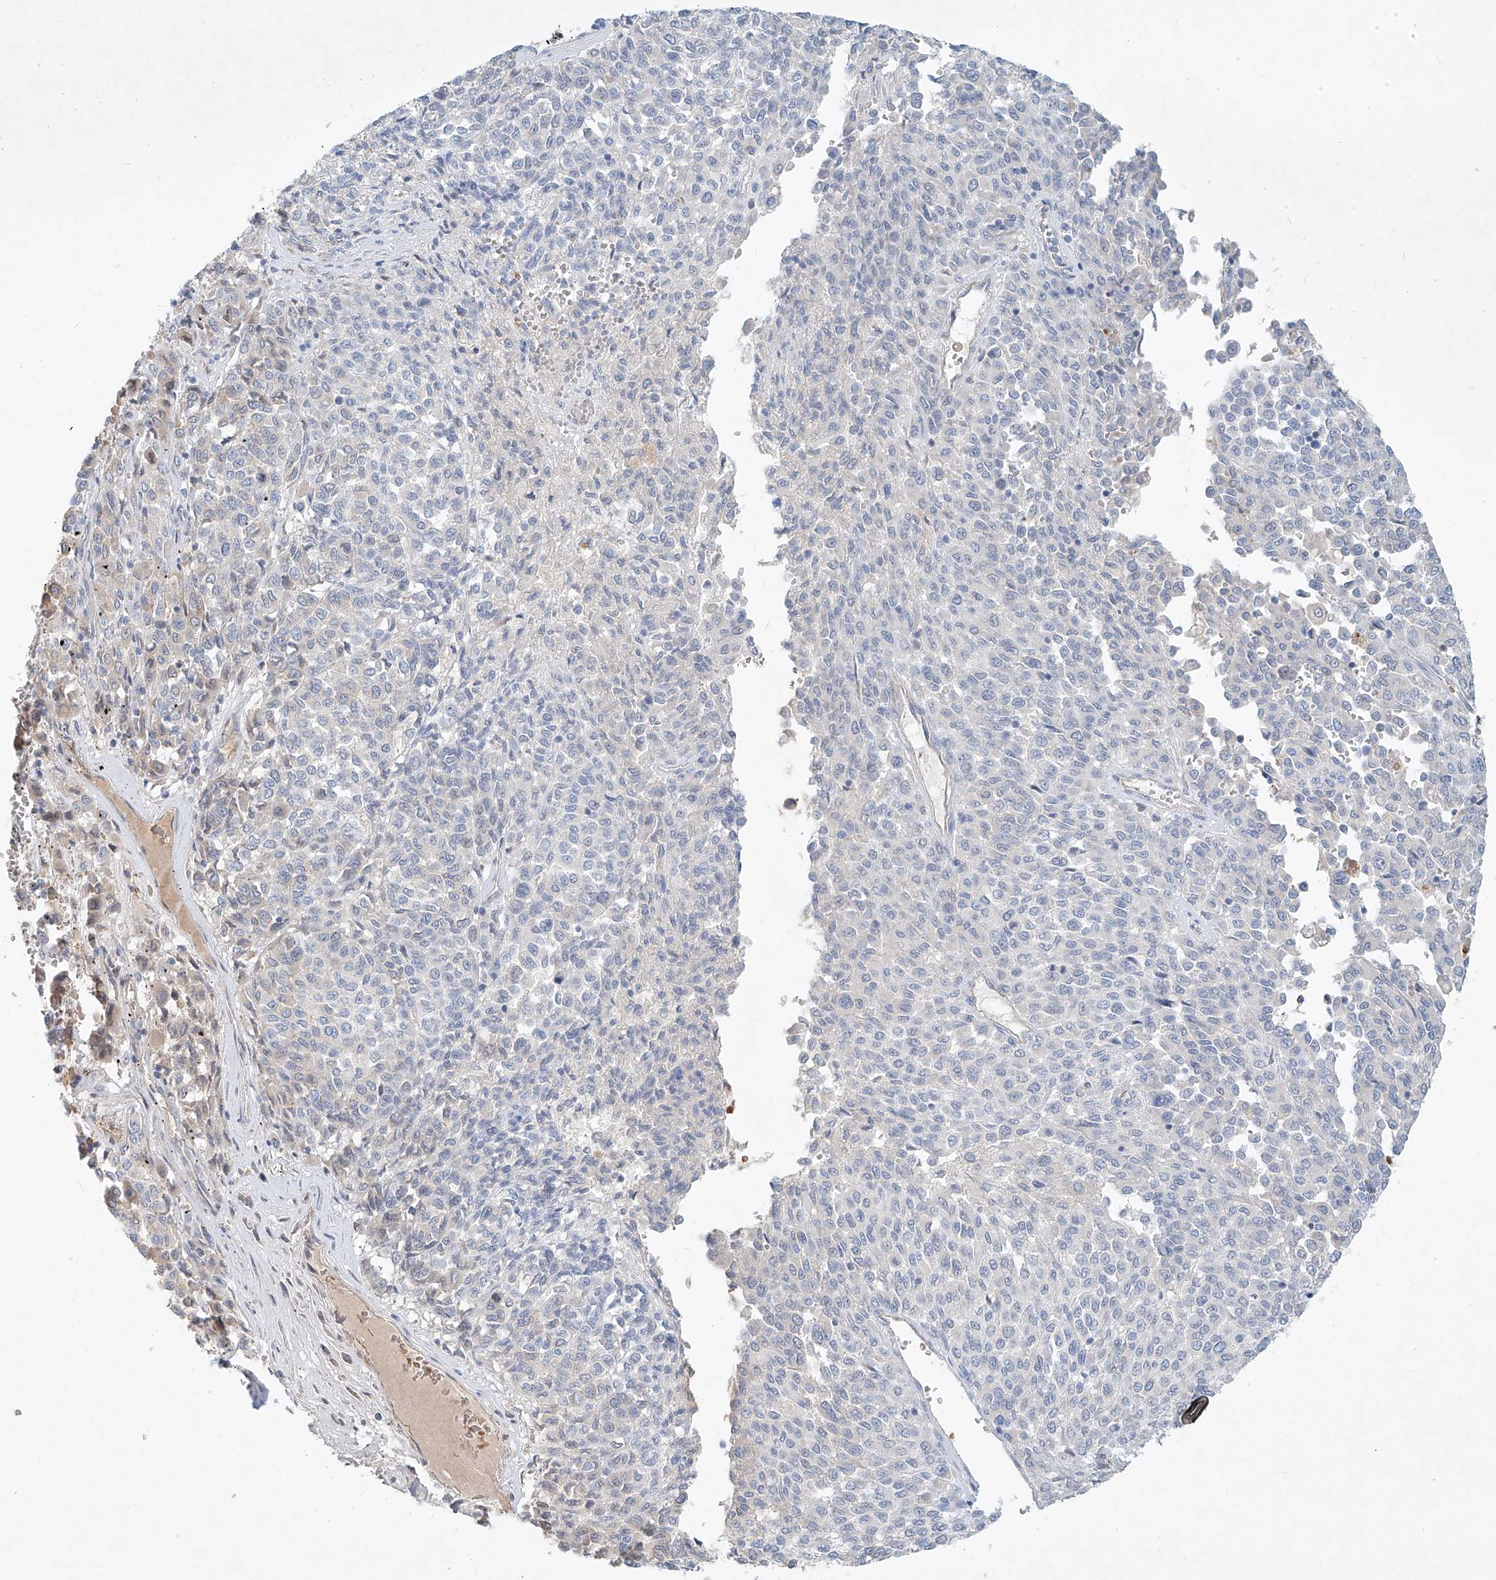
{"staining": {"intensity": "negative", "quantity": "none", "location": "none"}, "tissue": "melanoma", "cell_type": "Tumor cells", "image_type": "cancer", "snomed": [{"axis": "morphology", "description": "Malignant melanoma, Metastatic site"}, {"axis": "topography", "description": "Pancreas"}], "caption": "Protein analysis of melanoma displays no significant positivity in tumor cells. Nuclei are stained in blue.", "gene": "SYTL3", "patient": {"sex": "female", "age": 30}}